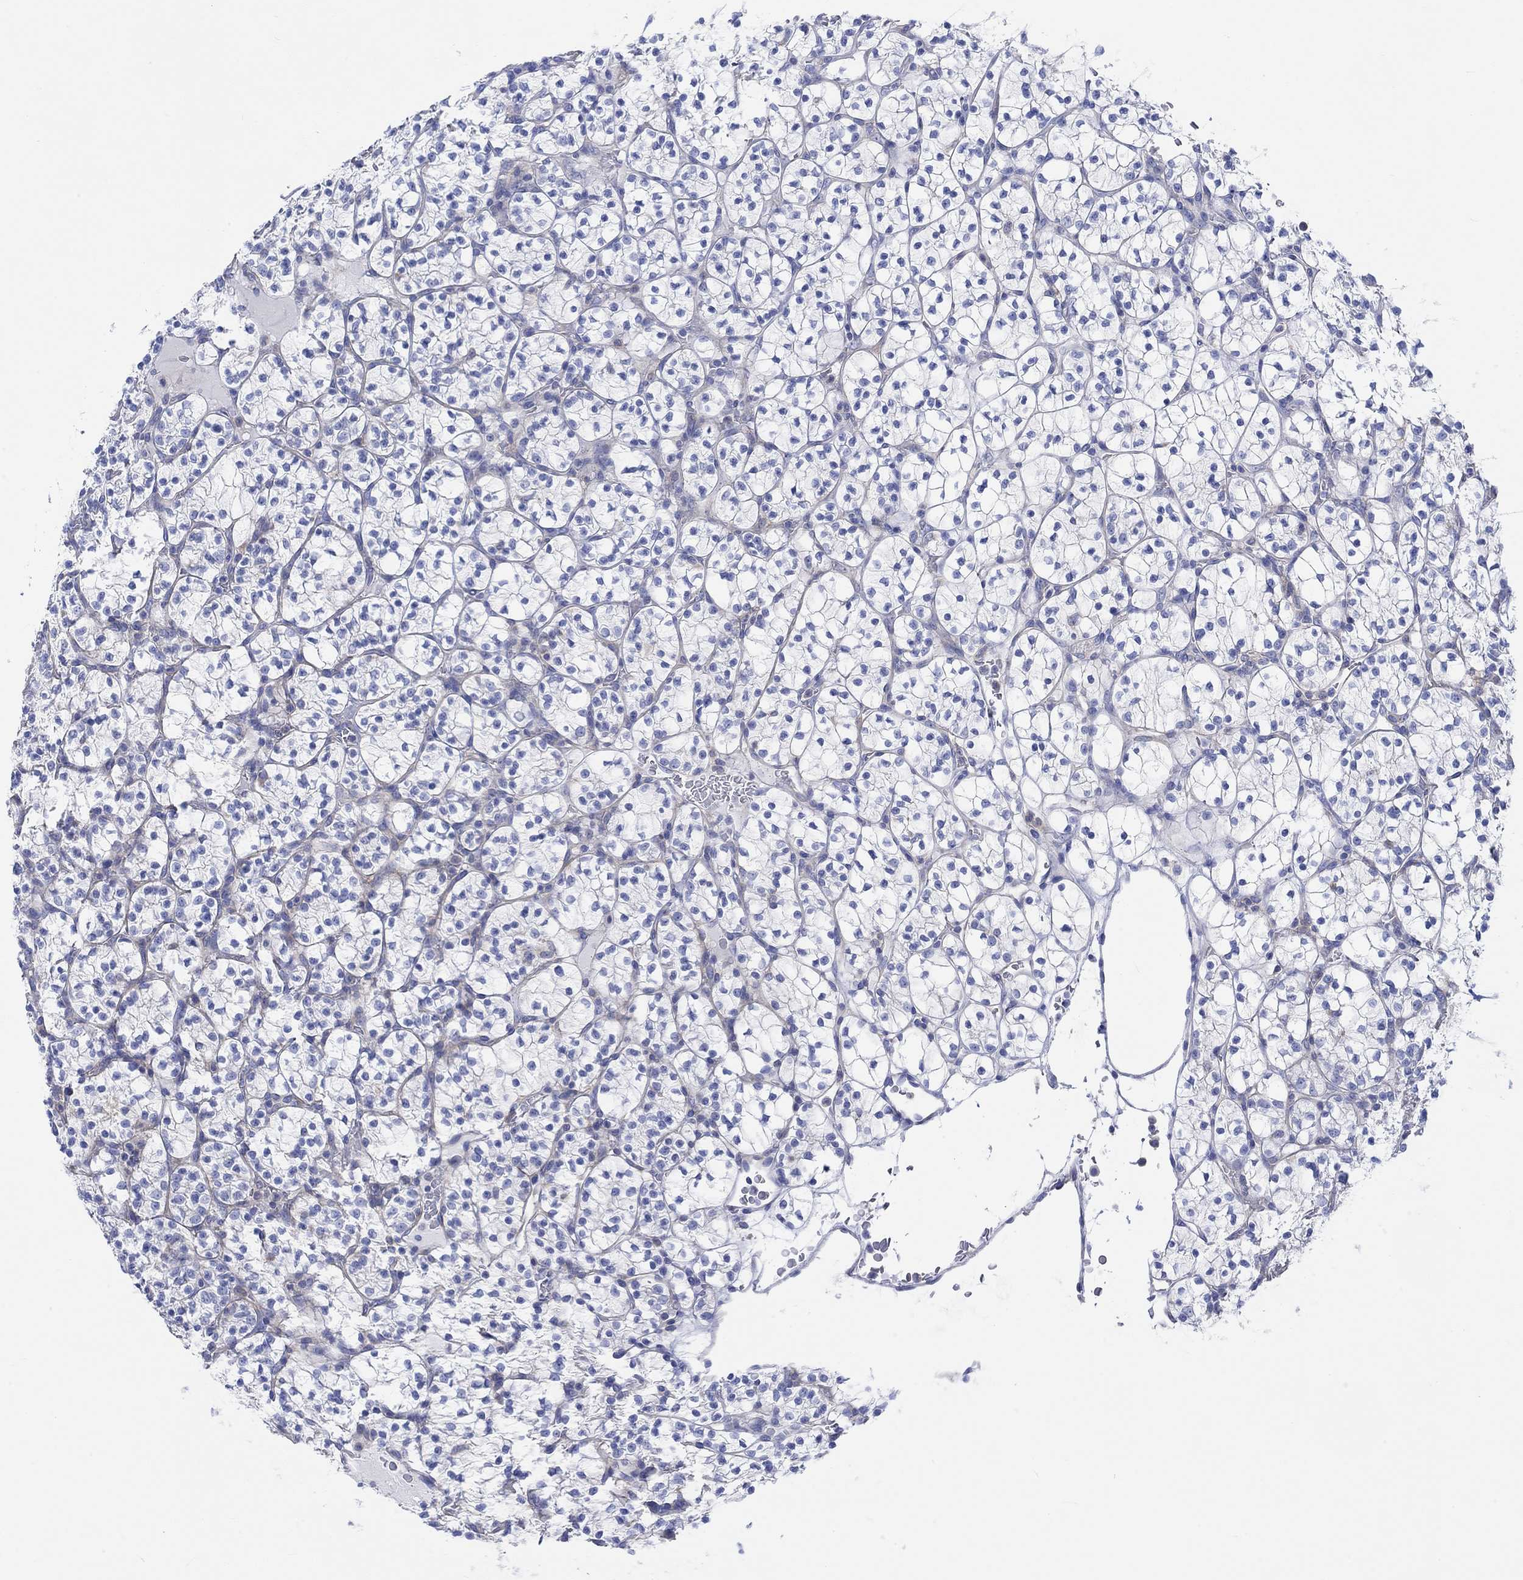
{"staining": {"intensity": "negative", "quantity": "none", "location": "none"}, "tissue": "renal cancer", "cell_type": "Tumor cells", "image_type": "cancer", "snomed": [{"axis": "morphology", "description": "Adenocarcinoma, NOS"}, {"axis": "topography", "description": "Kidney"}], "caption": "High magnification brightfield microscopy of adenocarcinoma (renal) stained with DAB (3,3'-diaminobenzidine) (brown) and counterstained with hematoxylin (blue): tumor cells show no significant positivity.", "gene": "REEP6", "patient": {"sex": "female", "age": 89}}